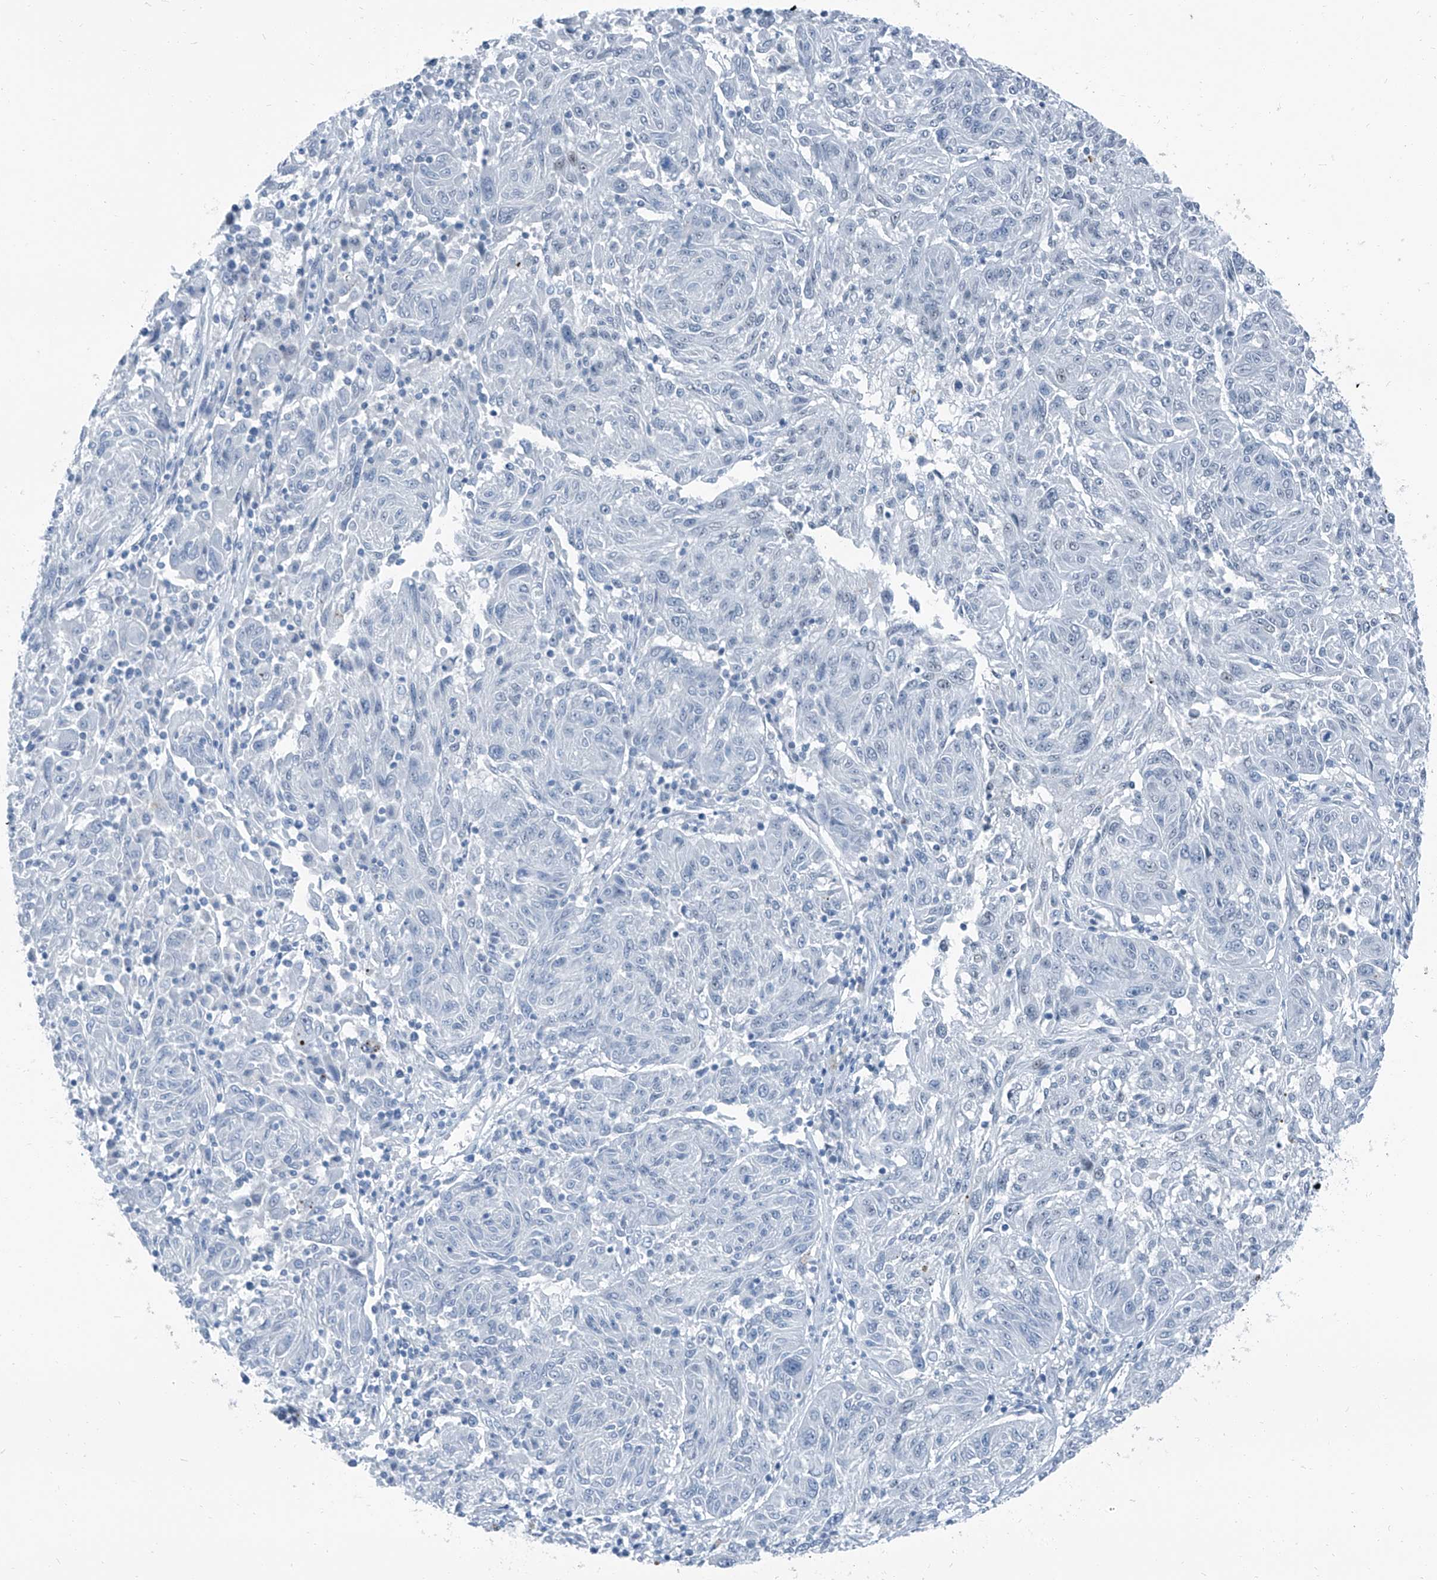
{"staining": {"intensity": "negative", "quantity": "none", "location": "none"}, "tissue": "melanoma", "cell_type": "Tumor cells", "image_type": "cancer", "snomed": [{"axis": "morphology", "description": "Malignant melanoma, NOS"}, {"axis": "topography", "description": "Skin"}], "caption": "Human melanoma stained for a protein using immunohistochemistry exhibits no expression in tumor cells.", "gene": "RGN", "patient": {"sex": "male", "age": 53}}